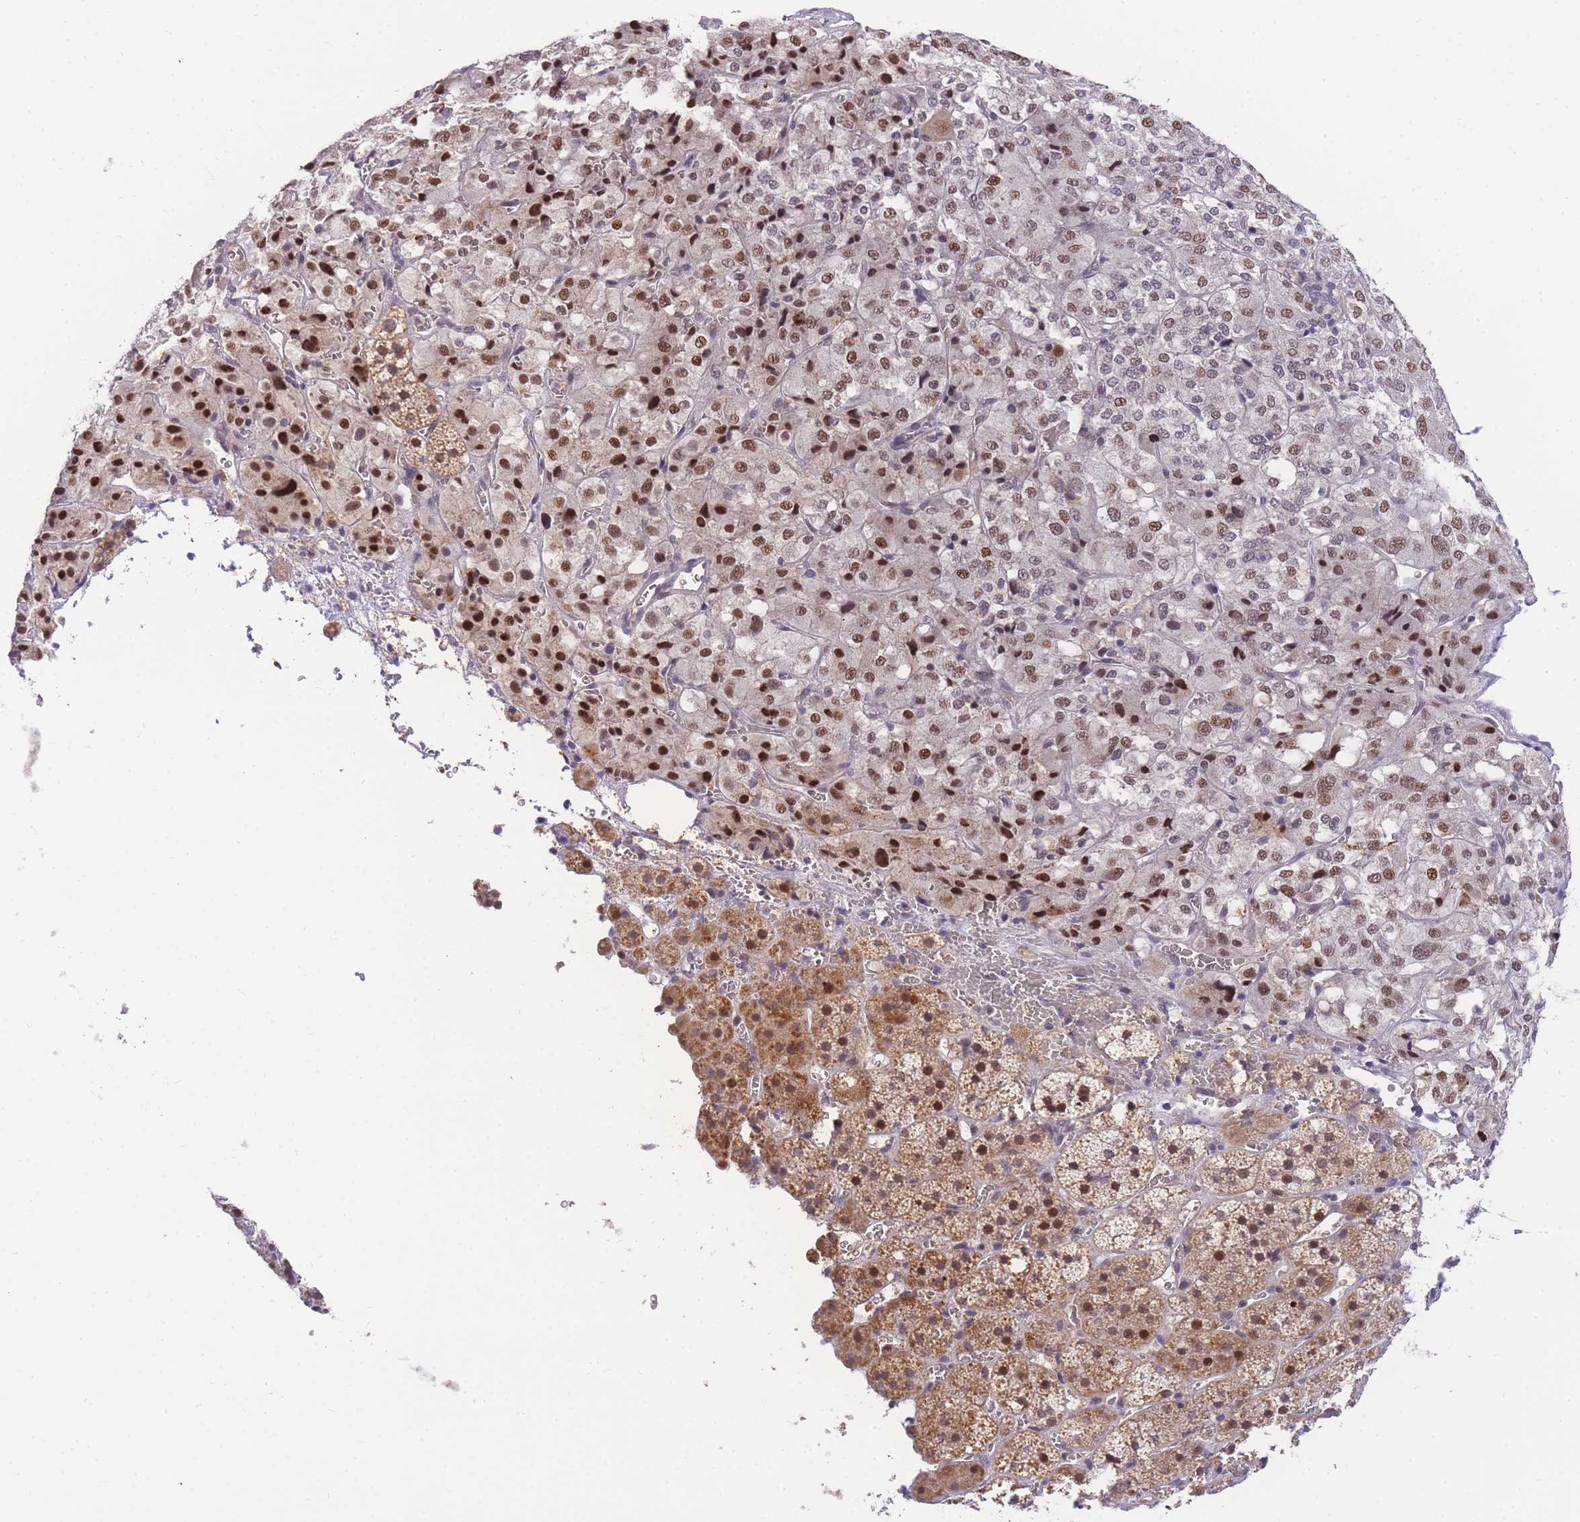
{"staining": {"intensity": "moderate", "quantity": ">75%", "location": "cytoplasmic/membranous,nuclear"}, "tissue": "adrenal gland", "cell_type": "Glandular cells", "image_type": "normal", "snomed": [{"axis": "morphology", "description": "Normal tissue, NOS"}, {"axis": "topography", "description": "Adrenal gland"}], "caption": "The micrograph exhibits immunohistochemical staining of unremarkable adrenal gland. There is moderate cytoplasmic/membranous,nuclear expression is appreciated in approximately >75% of glandular cells. (Stains: DAB in brown, nuclei in blue, Microscopy: brightfield microscopy at high magnification).", "gene": "PUS10", "patient": {"sex": "female", "age": 44}}